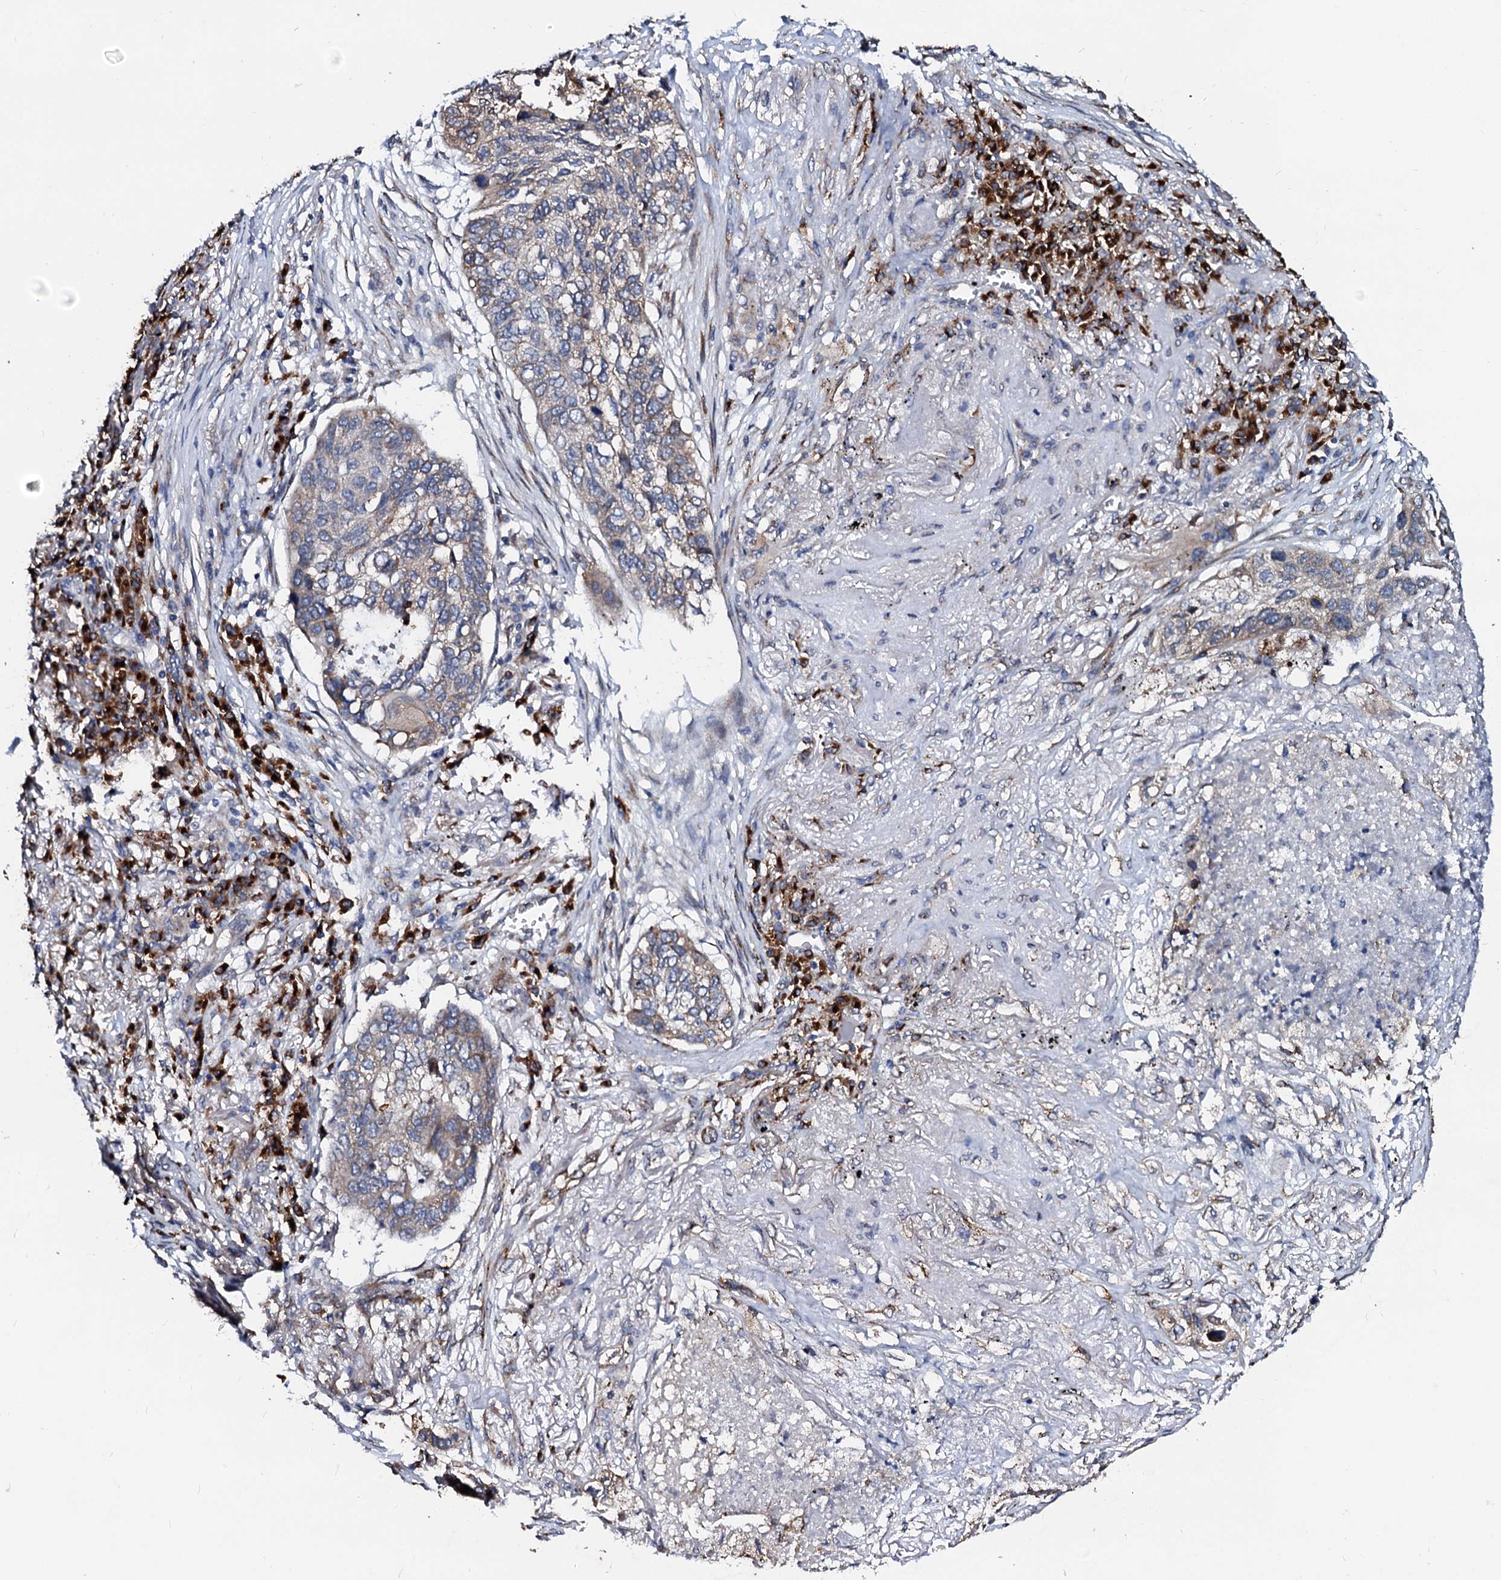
{"staining": {"intensity": "weak", "quantity": "<25%", "location": "cytoplasmic/membranous"}, "tissue": "lung cancer", "cell_type": "Tumor cells", "image_type": "cancer", "snomed": [{"axis": "morphology", "description": "Squamous cell carcinoma, NOS"}, {"axis": "topography", "description": "Lung"}], "caption": "Tumor cells are negative for protein expression in human lung squamous cell carcinoma. (Brightfield microscopy of DAB immunohistochemistry (IHC) at high magnification).", "gene": "LMAN1", "patient": {"sex": "female", "age": 63}}